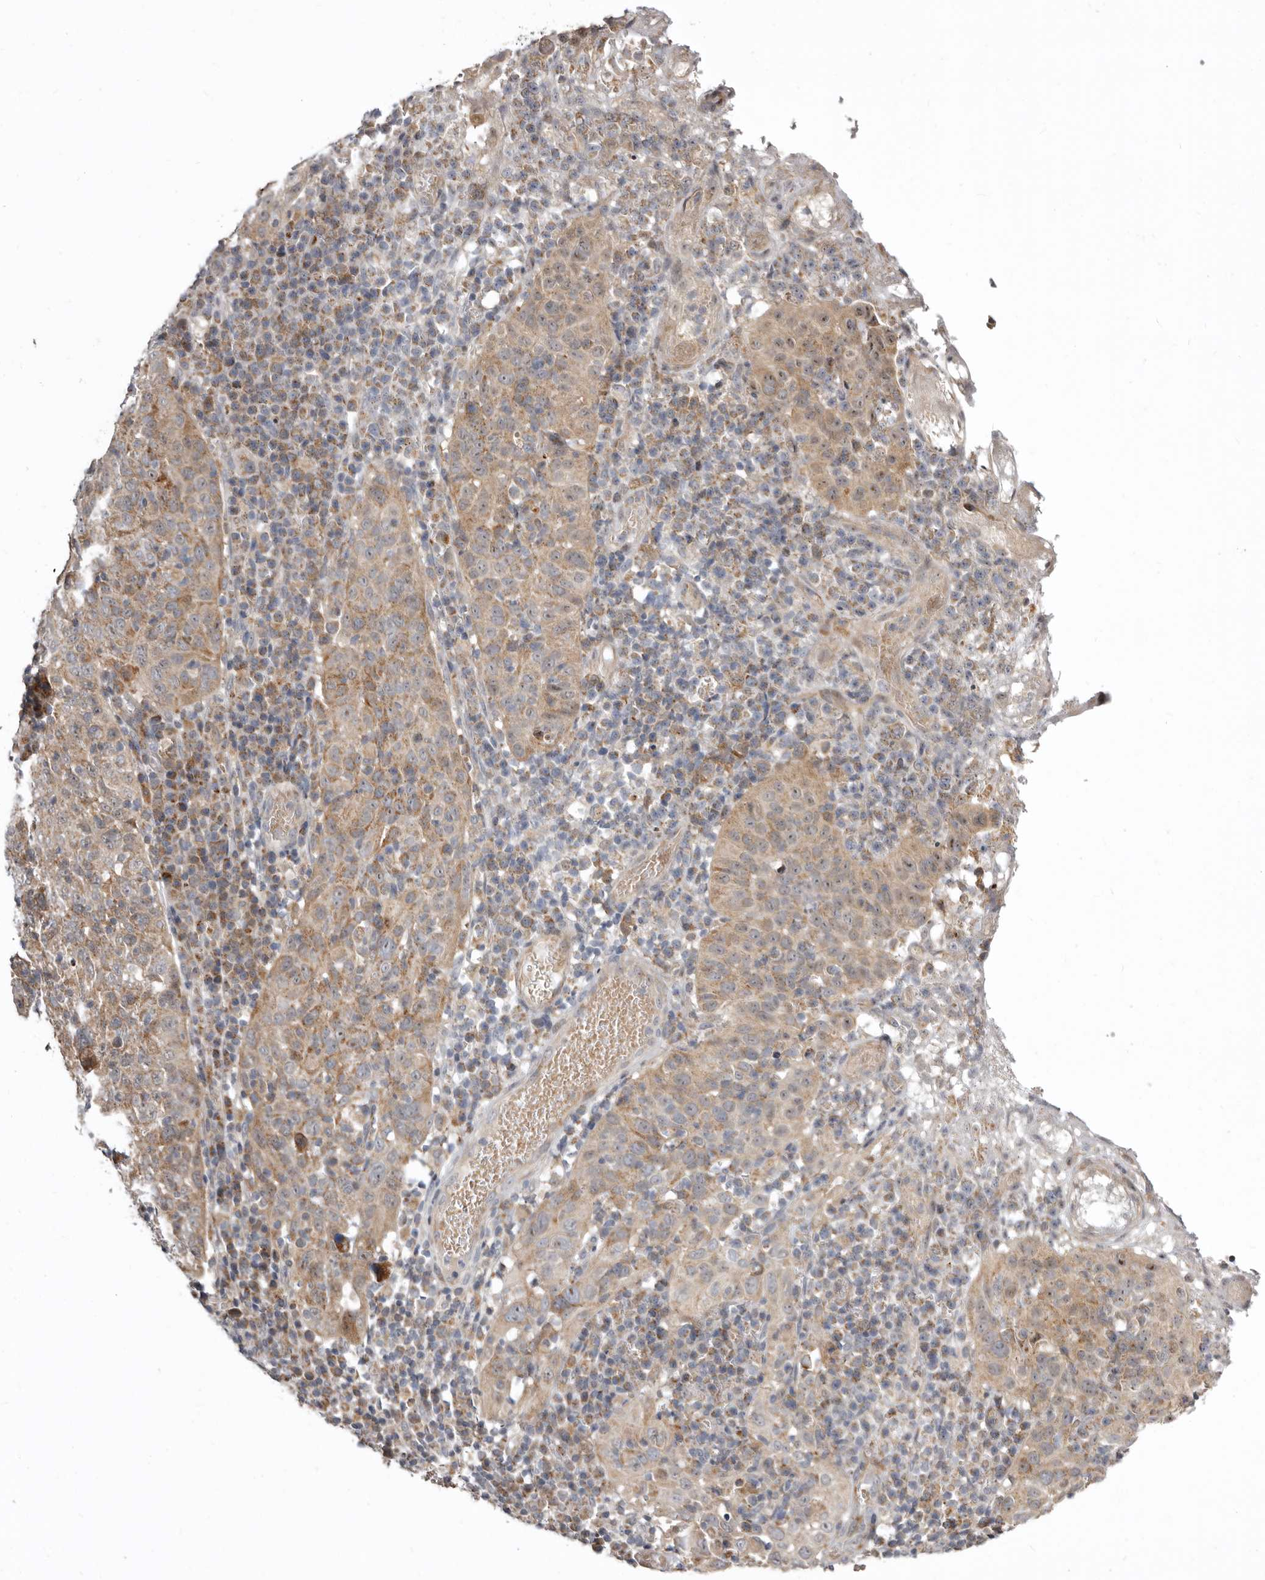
{"staining": {"intensity": "weak", "quantity": ">75%", "location": "cytoplasmic/membranous"}, "tissue": "cervical cancer", "cell_type": "Tumor cells", "image_type": "cancer", "snomed": [{"axis": "morphology", "description": "Squamous cell carcinoma, NOS"}, {"axis": "topography", "description": "Cervix"}], "caption": "Tumor cells display low levels of weak cytoplasmic/membranous expression in about >75% of cells in cervical cancer (squamous cell carcinoma). (Stains: DAB in brown, nuclei in blue, Microscopy: brightfield microscopy at high magnification).", "gene": "SMC4", "patient": {"sex": "female", "age": 46}}